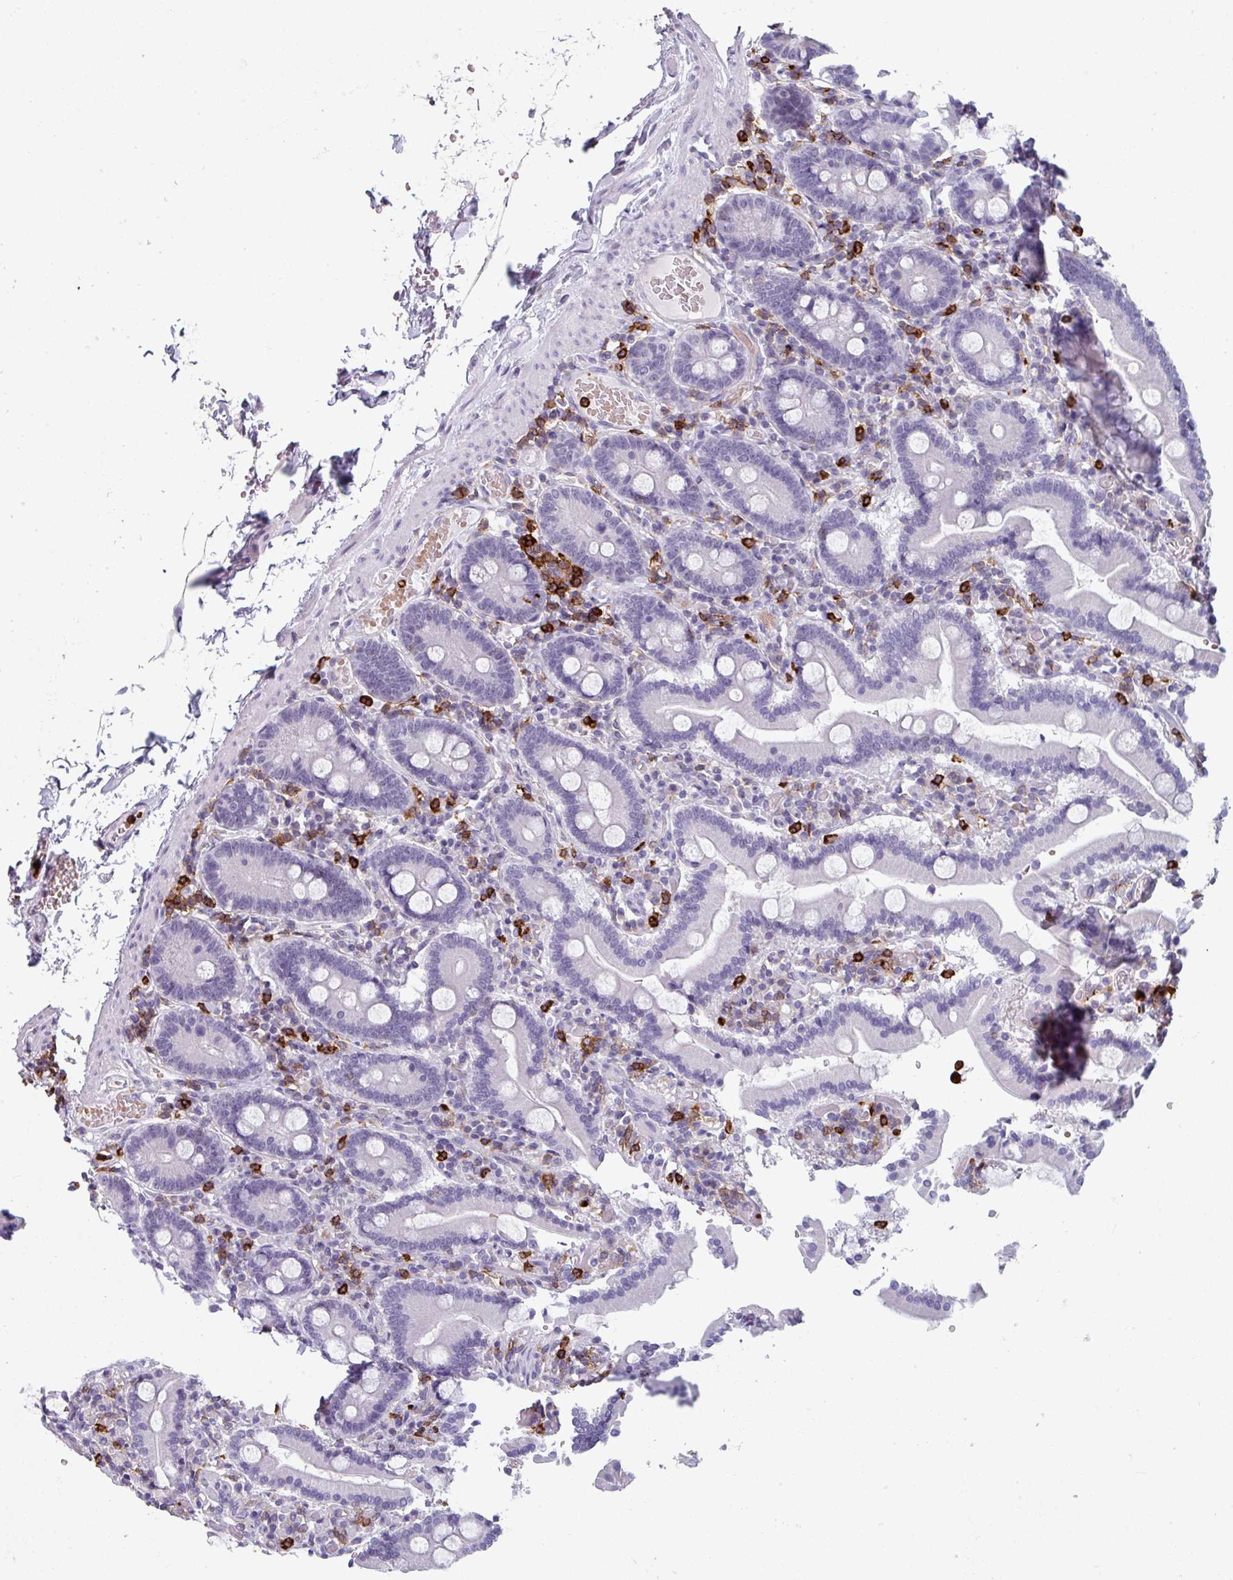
{"staining": {"intensity": "negative", "quantity": "none", "location": "none"}, "tissue": "duodenum", "cell_type": "Glandular cells", "image_type": "normal", "snomed": [{"axis": "morphology", "description": "Normal tissue, NOS"}, {"axis": "topography", "description": "Duodenum"}], "caption": "The photomicrograph displays no significant staining in glandular cells of duodenum.", "gene": "EXOSC5", "patient": {"sex": "male", "age": 55}}